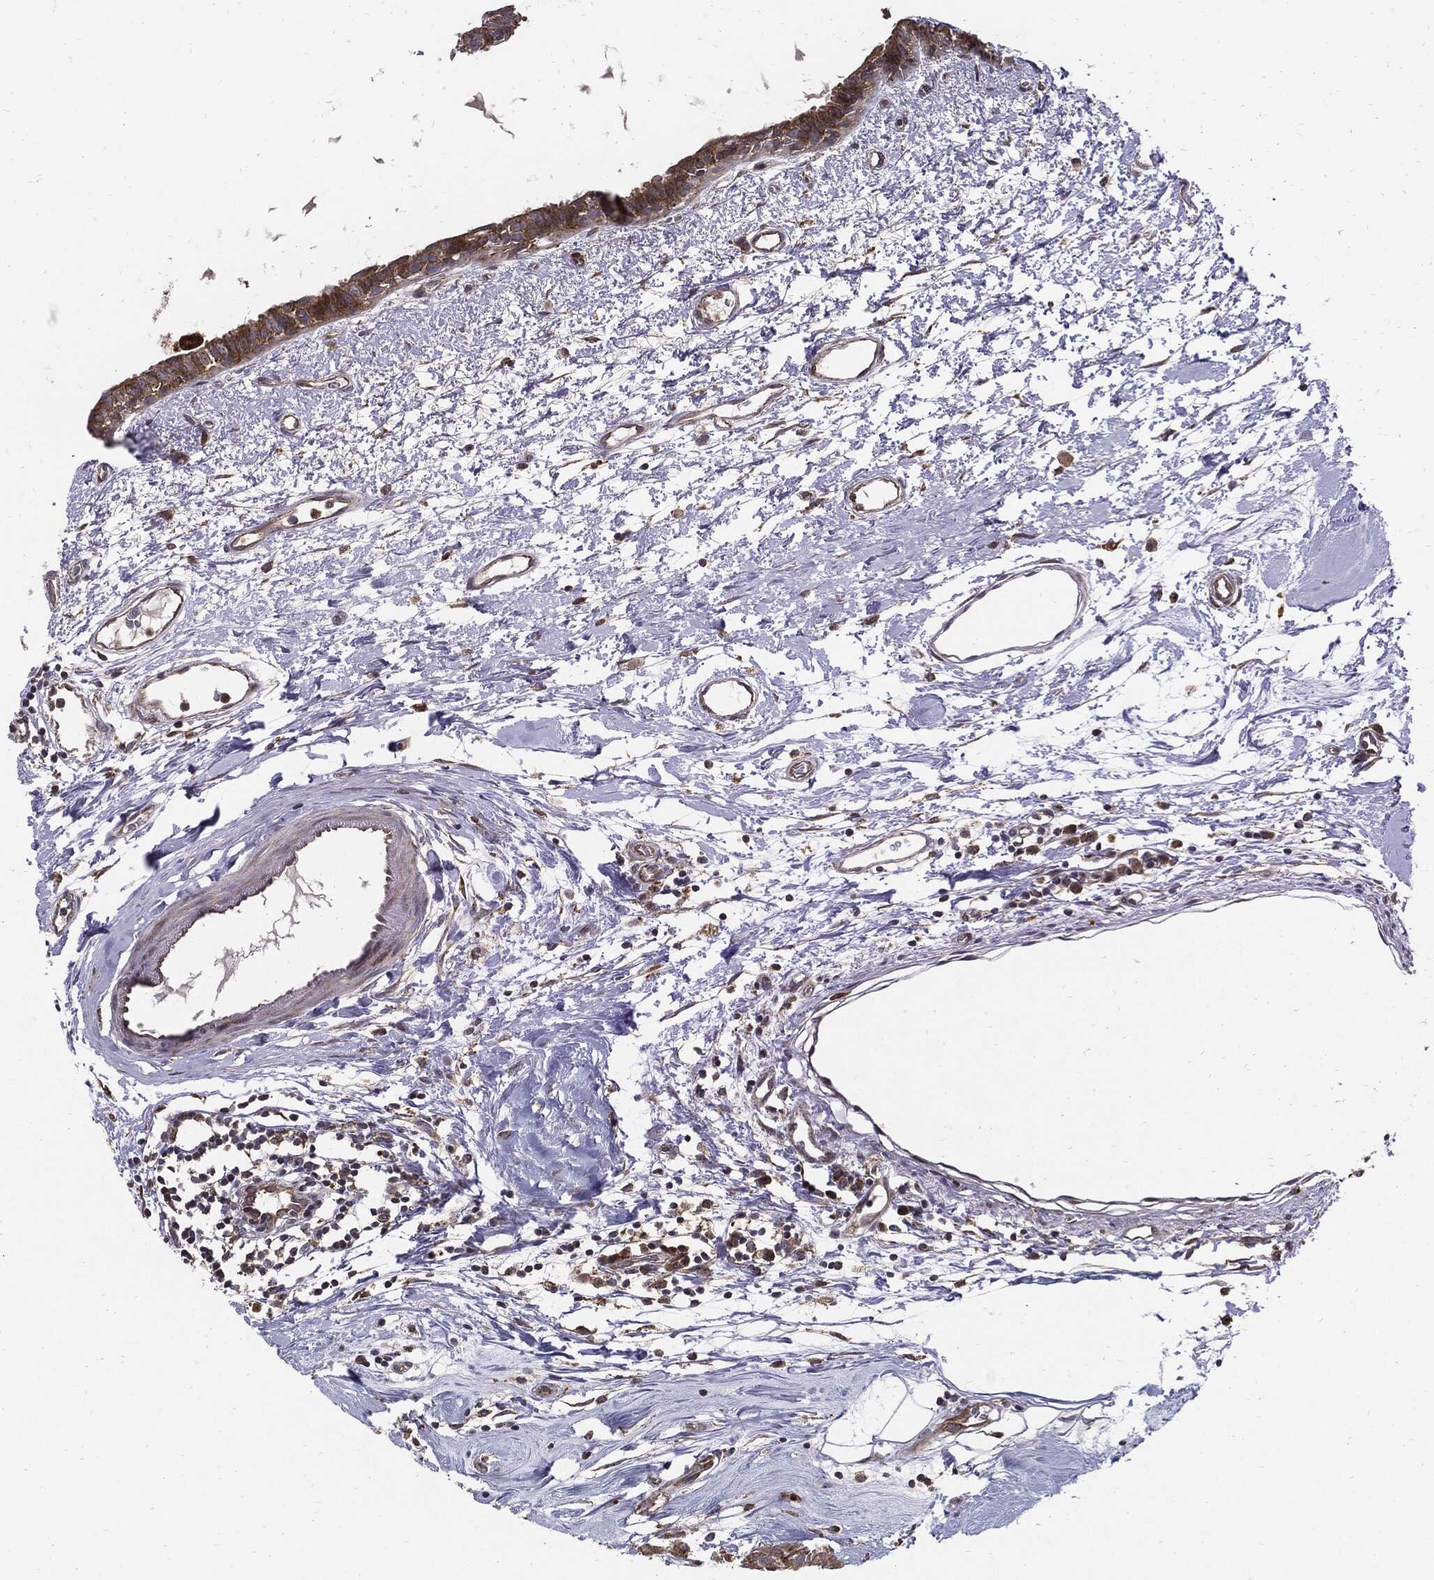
{"staining": {"intensity": "weak", "quantity": "25%-75%", "location": "cytoplasmic/membranous"}, "tissue": "breast cancer", "cell_type": "Tumor cells", "image_type": "cancer", "snomed": [{"axis": "morphology", "description": "Normal tissue, NOS"}, {"axis": "morphology", "description": "Duct carcinoma"}, {"axis": "topography", "description": "Breast"}], "caption": "IHC micrograph of neoplastic tissue: human invasive ductal carcinoma (breast) stained using immunohistochemistry displays low levels of weak protein expression localized specifically in the cytoplasmic/membranous of tumor cells, appearing as a cytoplasmic/membranous brown color.", "gene": "SLC31A2", "patient": {"sex": "female", "age": 40}}